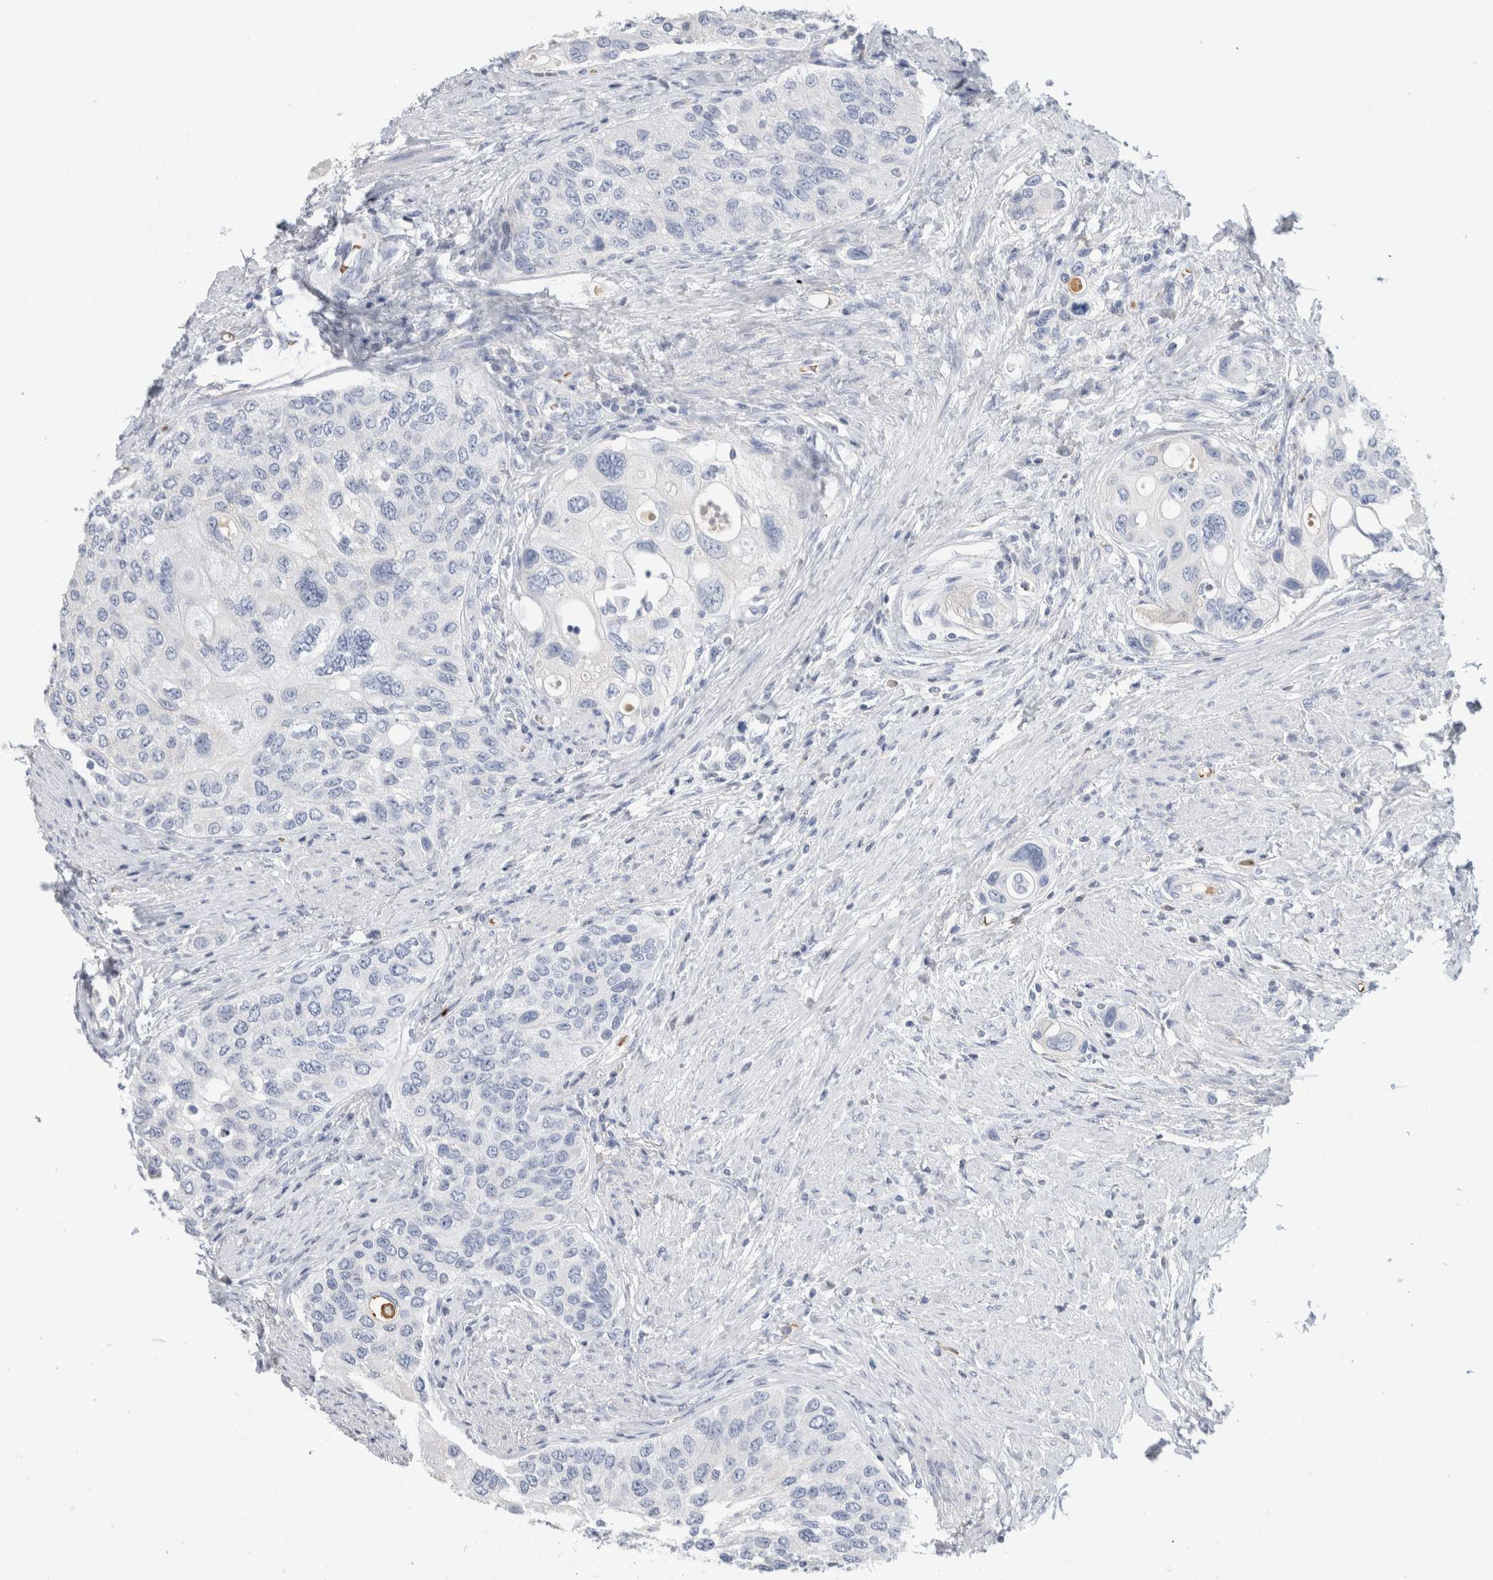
{"staining": {"intensity": "negative", "quantity": "none", "location": "none"}, "tissue": "urothelial cancer", "cell_type": "Tumor cells", "image_type": "cancer", "snomed": [{"axis": "morphology", "description": "Urothelial carcinoma, High grade"}, {"axis": "topography", "description": "Urinary bladder"}], "caption": "Immunohistochemical staining of urothelial cancer exhibits no significant positivity in tumor cells.", "gene": "CA1", "patient": {"sex": "female", "age": 56}}